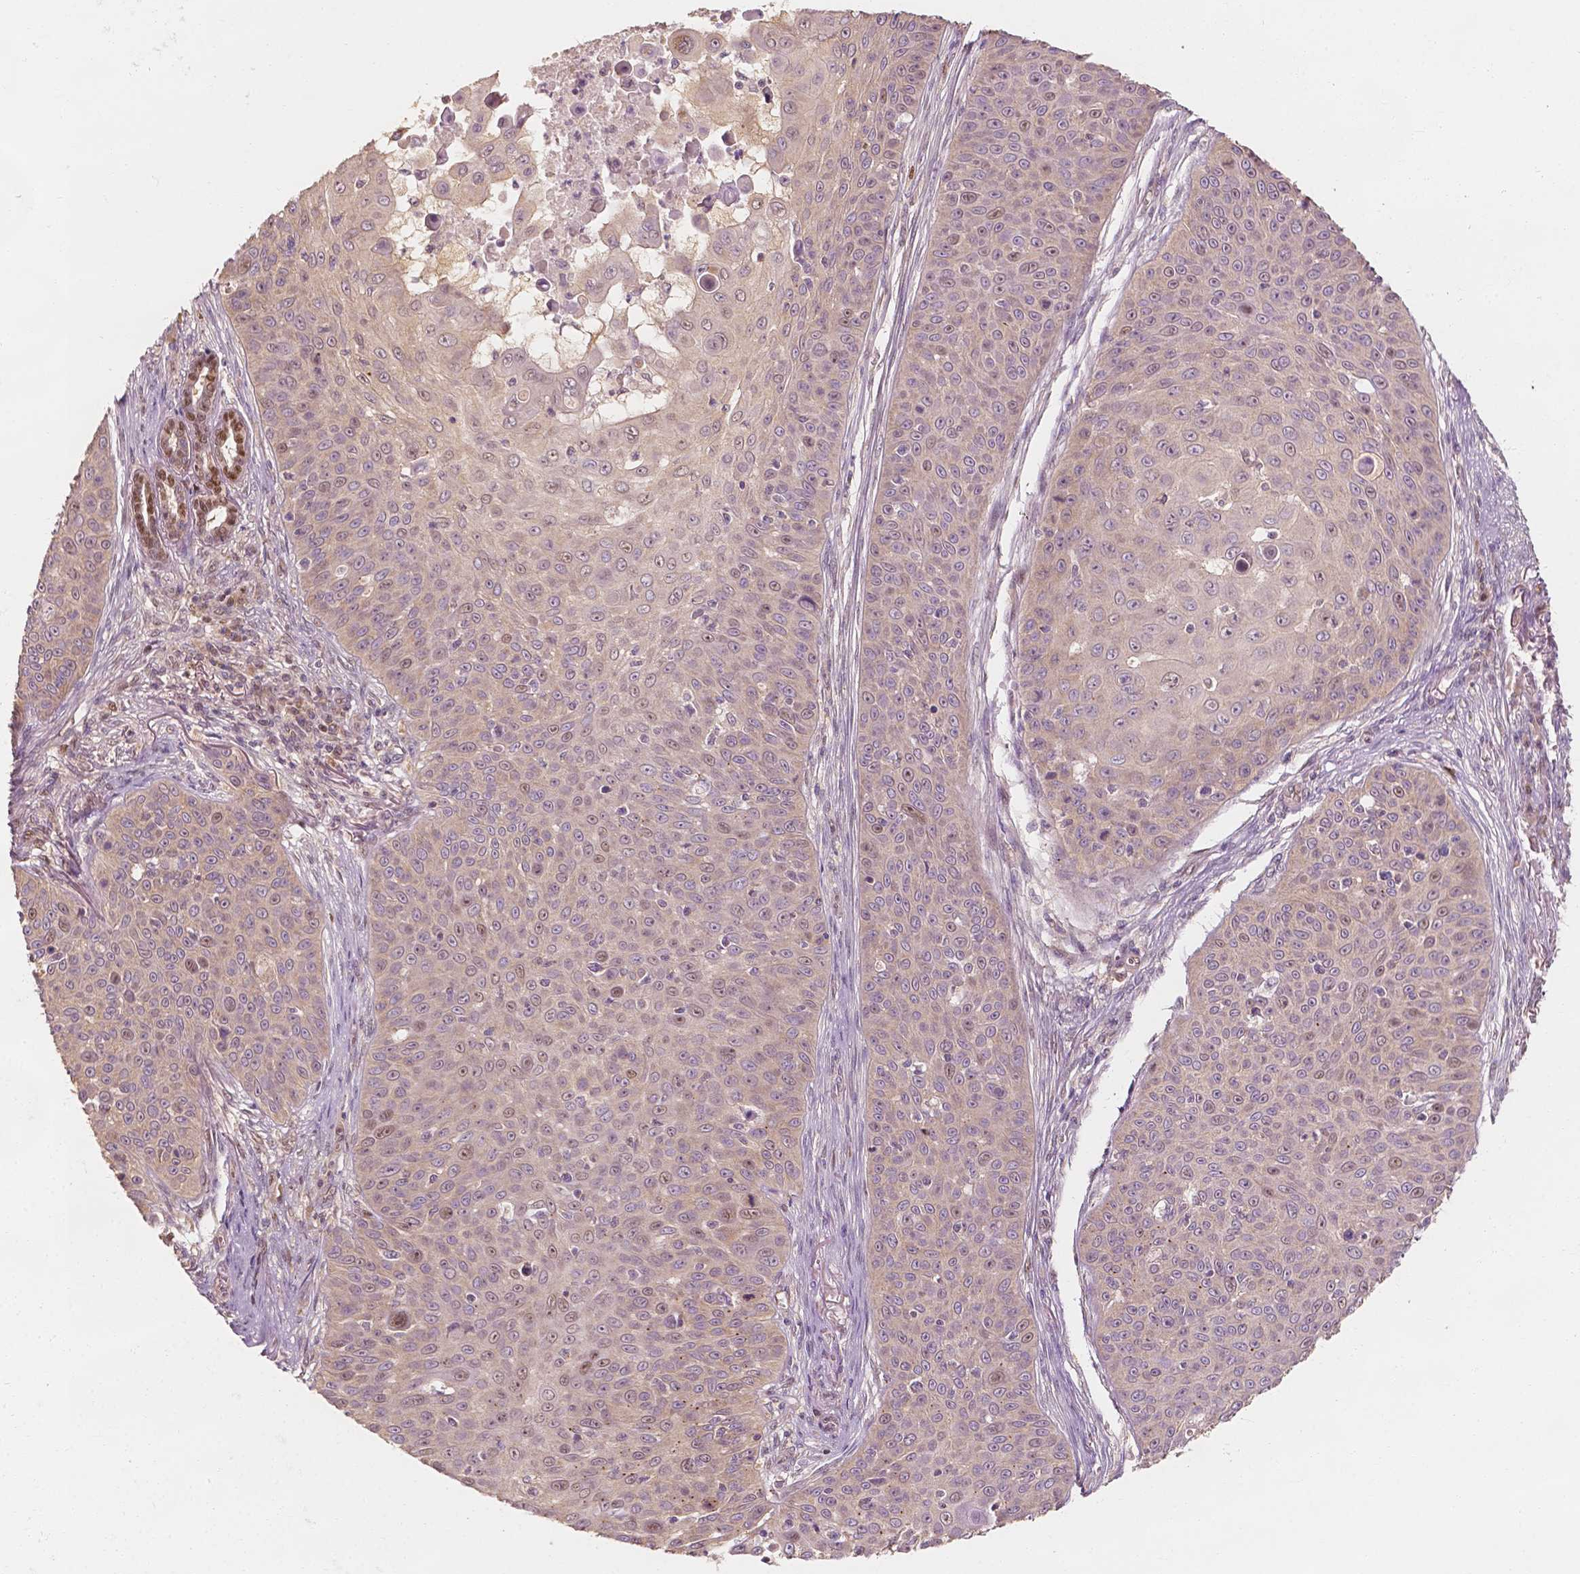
{"staining": {"intensity": "weak", "quantity": "<25%", "location": "nuclear"}, "tissue": "skin cancer", "cell_type": "Tumor cells", "image_type": "cancer", "snomed": [{"axis": "morphology", "description": "Squamous cell carcinoma, NOS"}, {"axis": "topography", "description": "Skin"}], "caption": "High power microscopy histopathology image of an immunohistochemistry micrograph of skin cancer (squamous cell carcinoma), revealing no significant staining in tumor cells. The staining was performed using DAB (3,3'-diaminobenzidine) to visualize the protein expression in brown, while the nuclei were stained in blue with hematoxylin (Magnification: 20x).", "gene": "TBC1D17", "patient": {"sex": "male", "age": 82}}